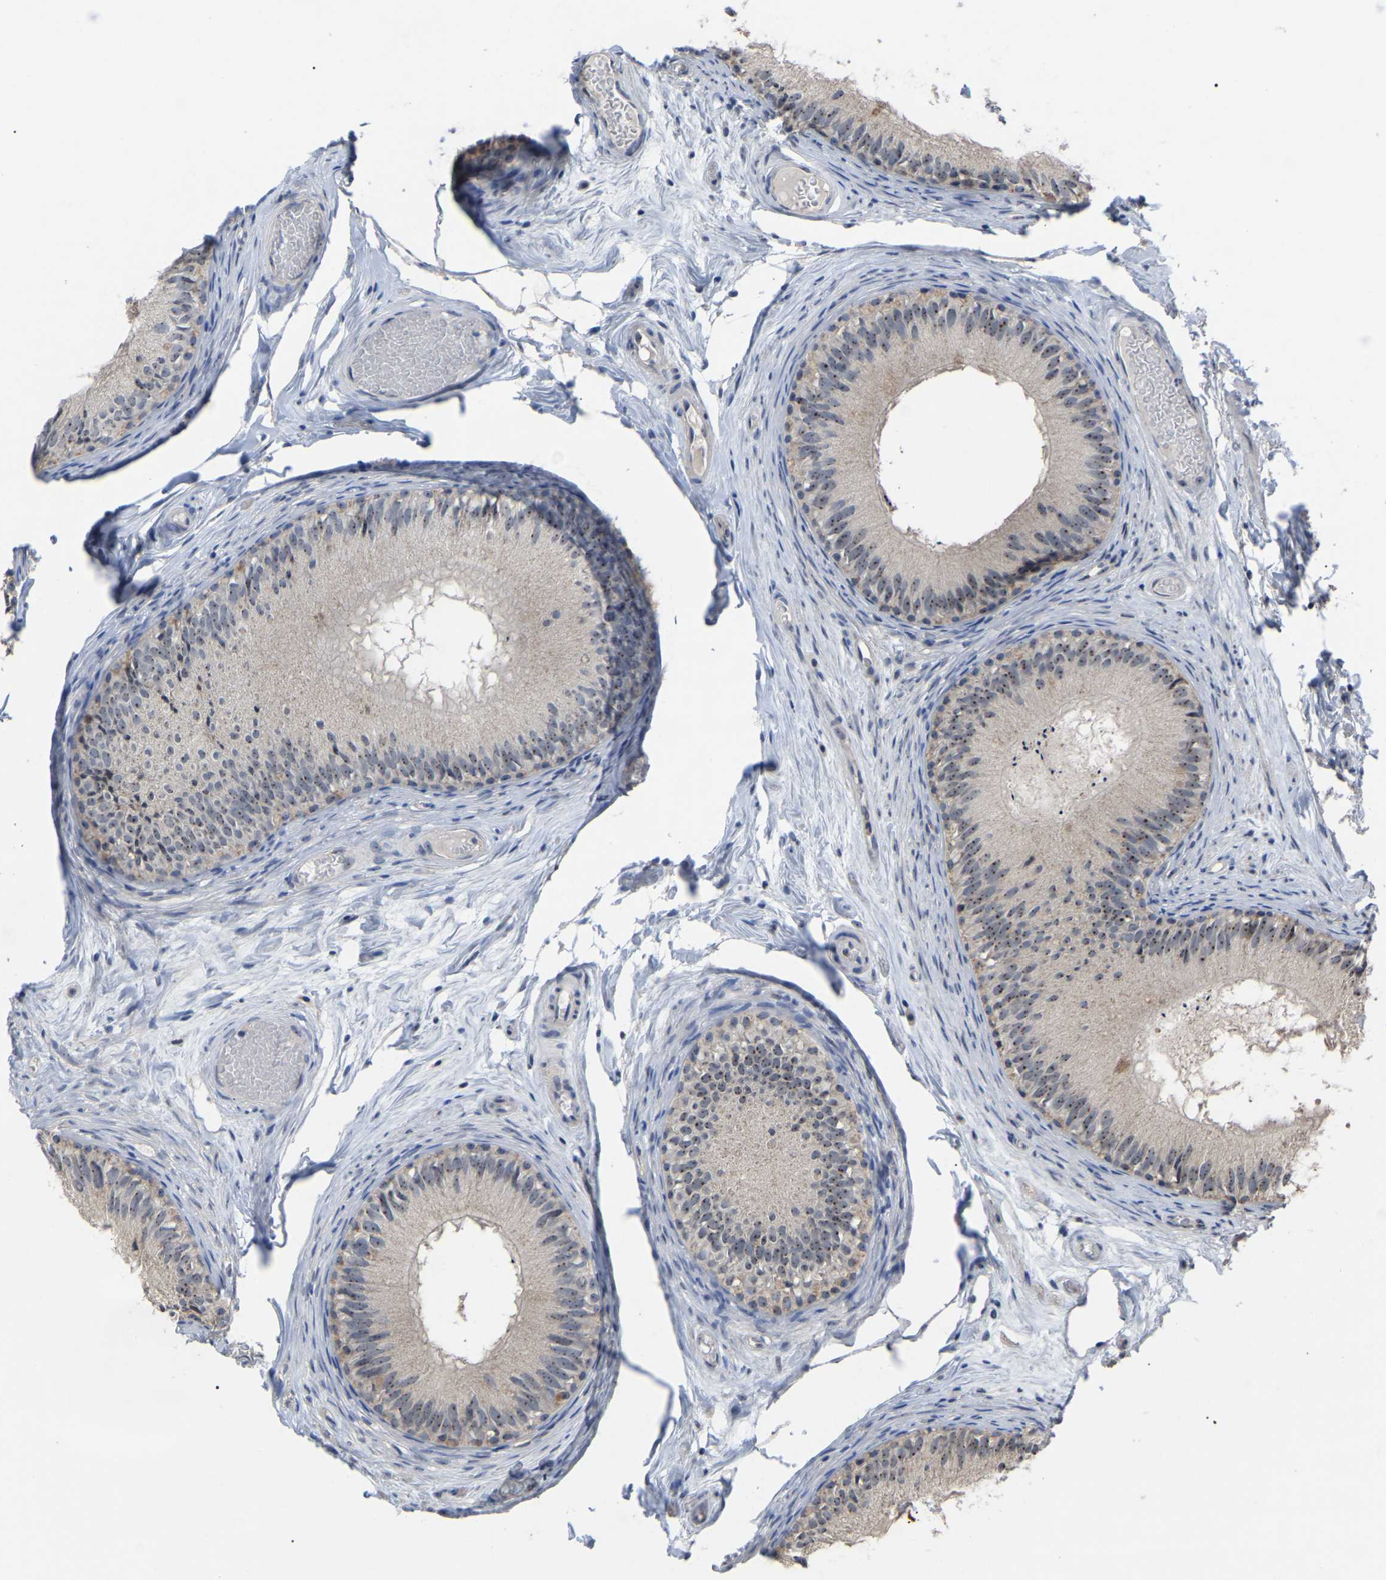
{"staining": {"intensity": "moderate", "quantity": ">75%", "location": "nuclear"}, "tissue": "epididymis", "cell_type": "Glandular cells", "image_type": "normal", "snomed": [{"axis": "morphology", "description": "Normal tissue, NOS"}, {"axis": "topography", "description": "Epididymis"}], "caption": "Immunohistochemical staining of unremarkable human epididymis demonstrates medium levels of moderate nuclear expression in approximately >75% of glandular cells.", "gene": "NOP53", "patient": {"sex": "male", "age": 46}}